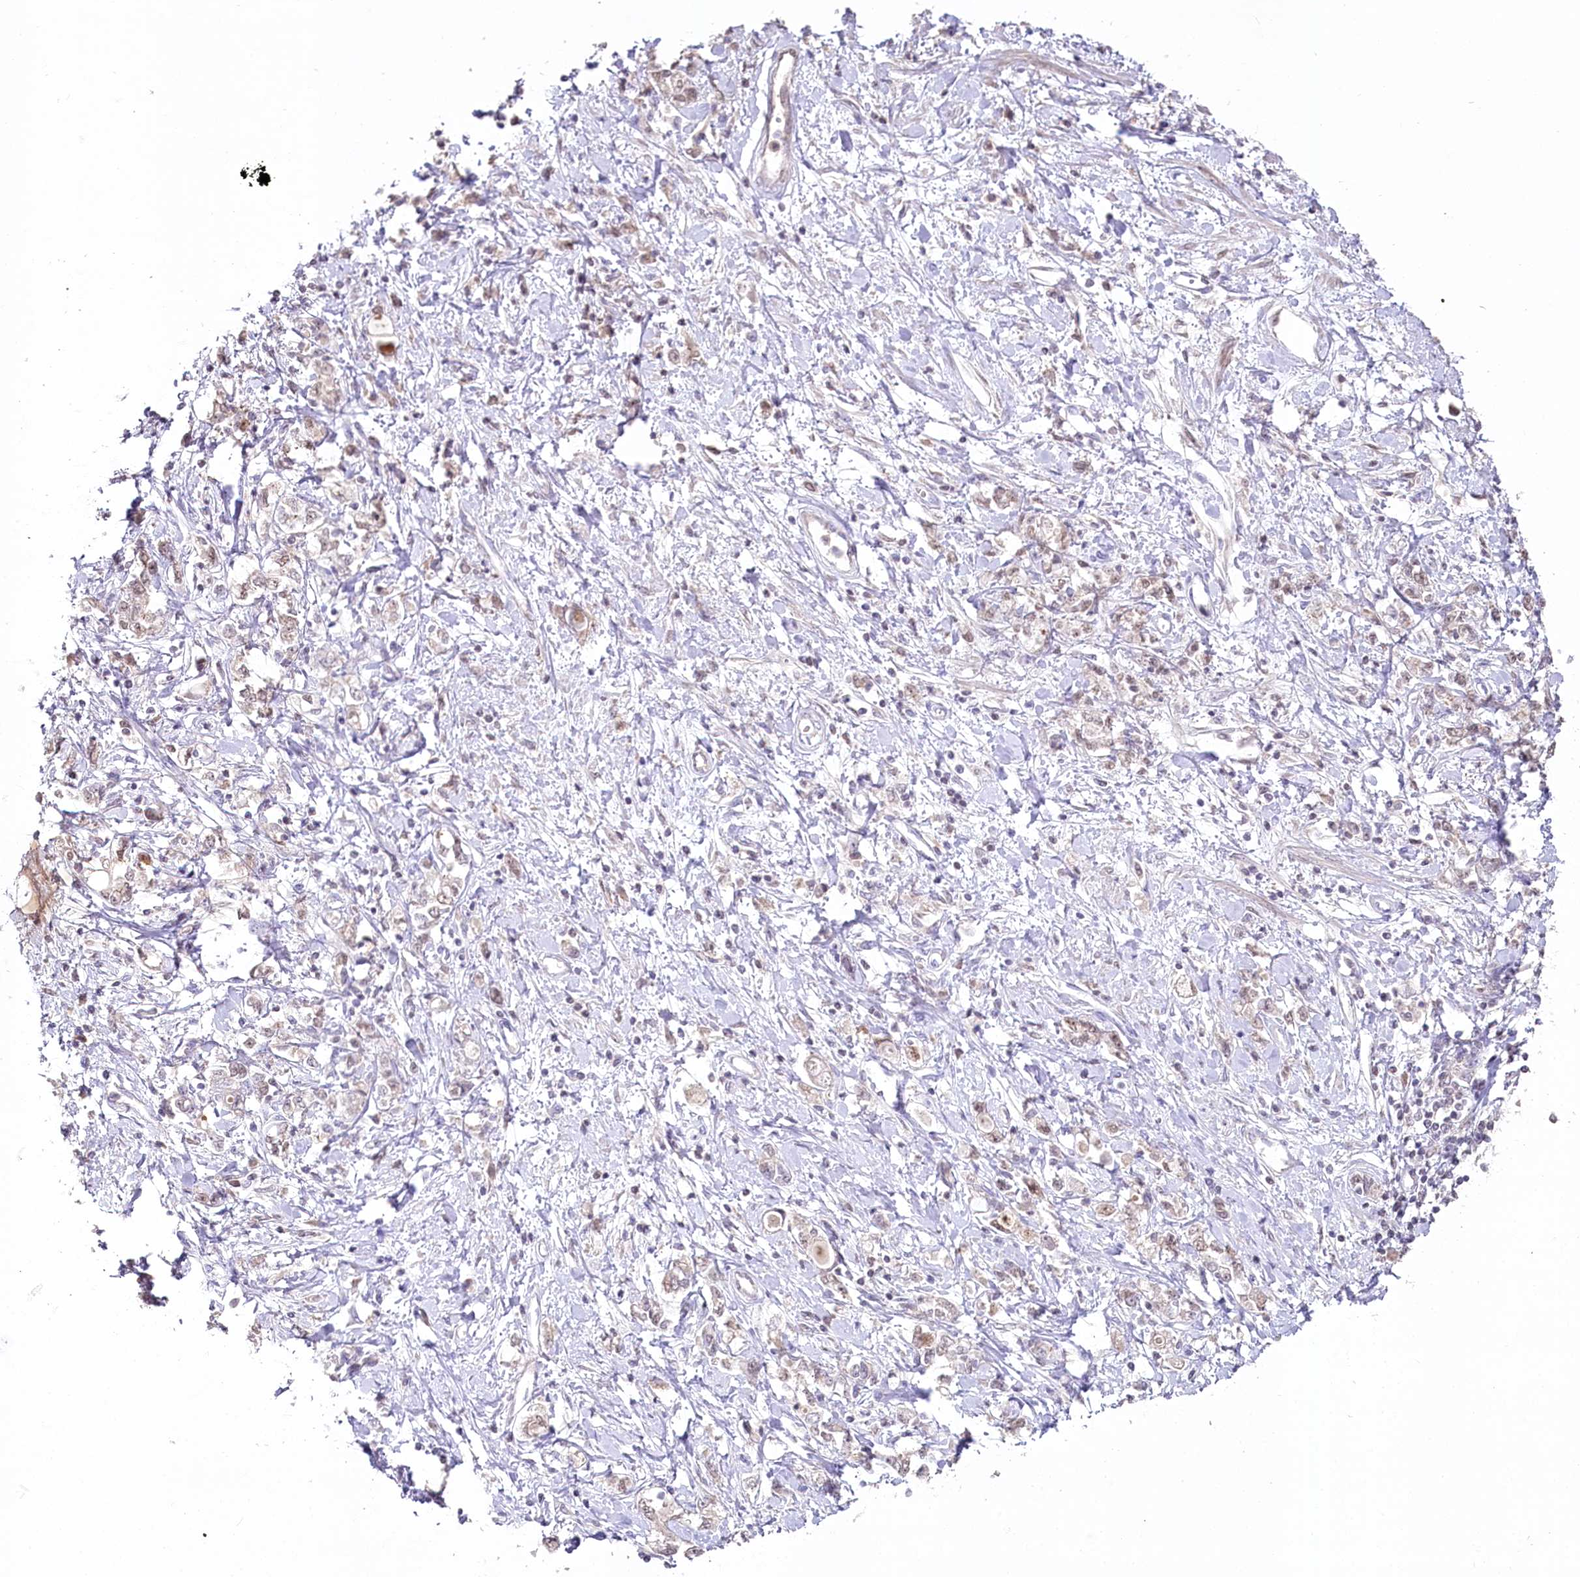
{"staining": {"intensity": "weak", "quantity": ">75%", "location": "nuclear"}, "tissue": "stomach cancer", "cell_type": "Tumor cells", "image_type": "cancer", "snomed": [{"axis": "morphology", "description": "Adenocarcinoma, NOS"}, {"axis": "topography", "description": "Stomach"}], "caption": "Stomach adenocarcinoma stained with a protein marker exhibits weak staining in tumor cells.", "gene": "SLC6A11", "patient": {"sex": "female", "age": 76}}